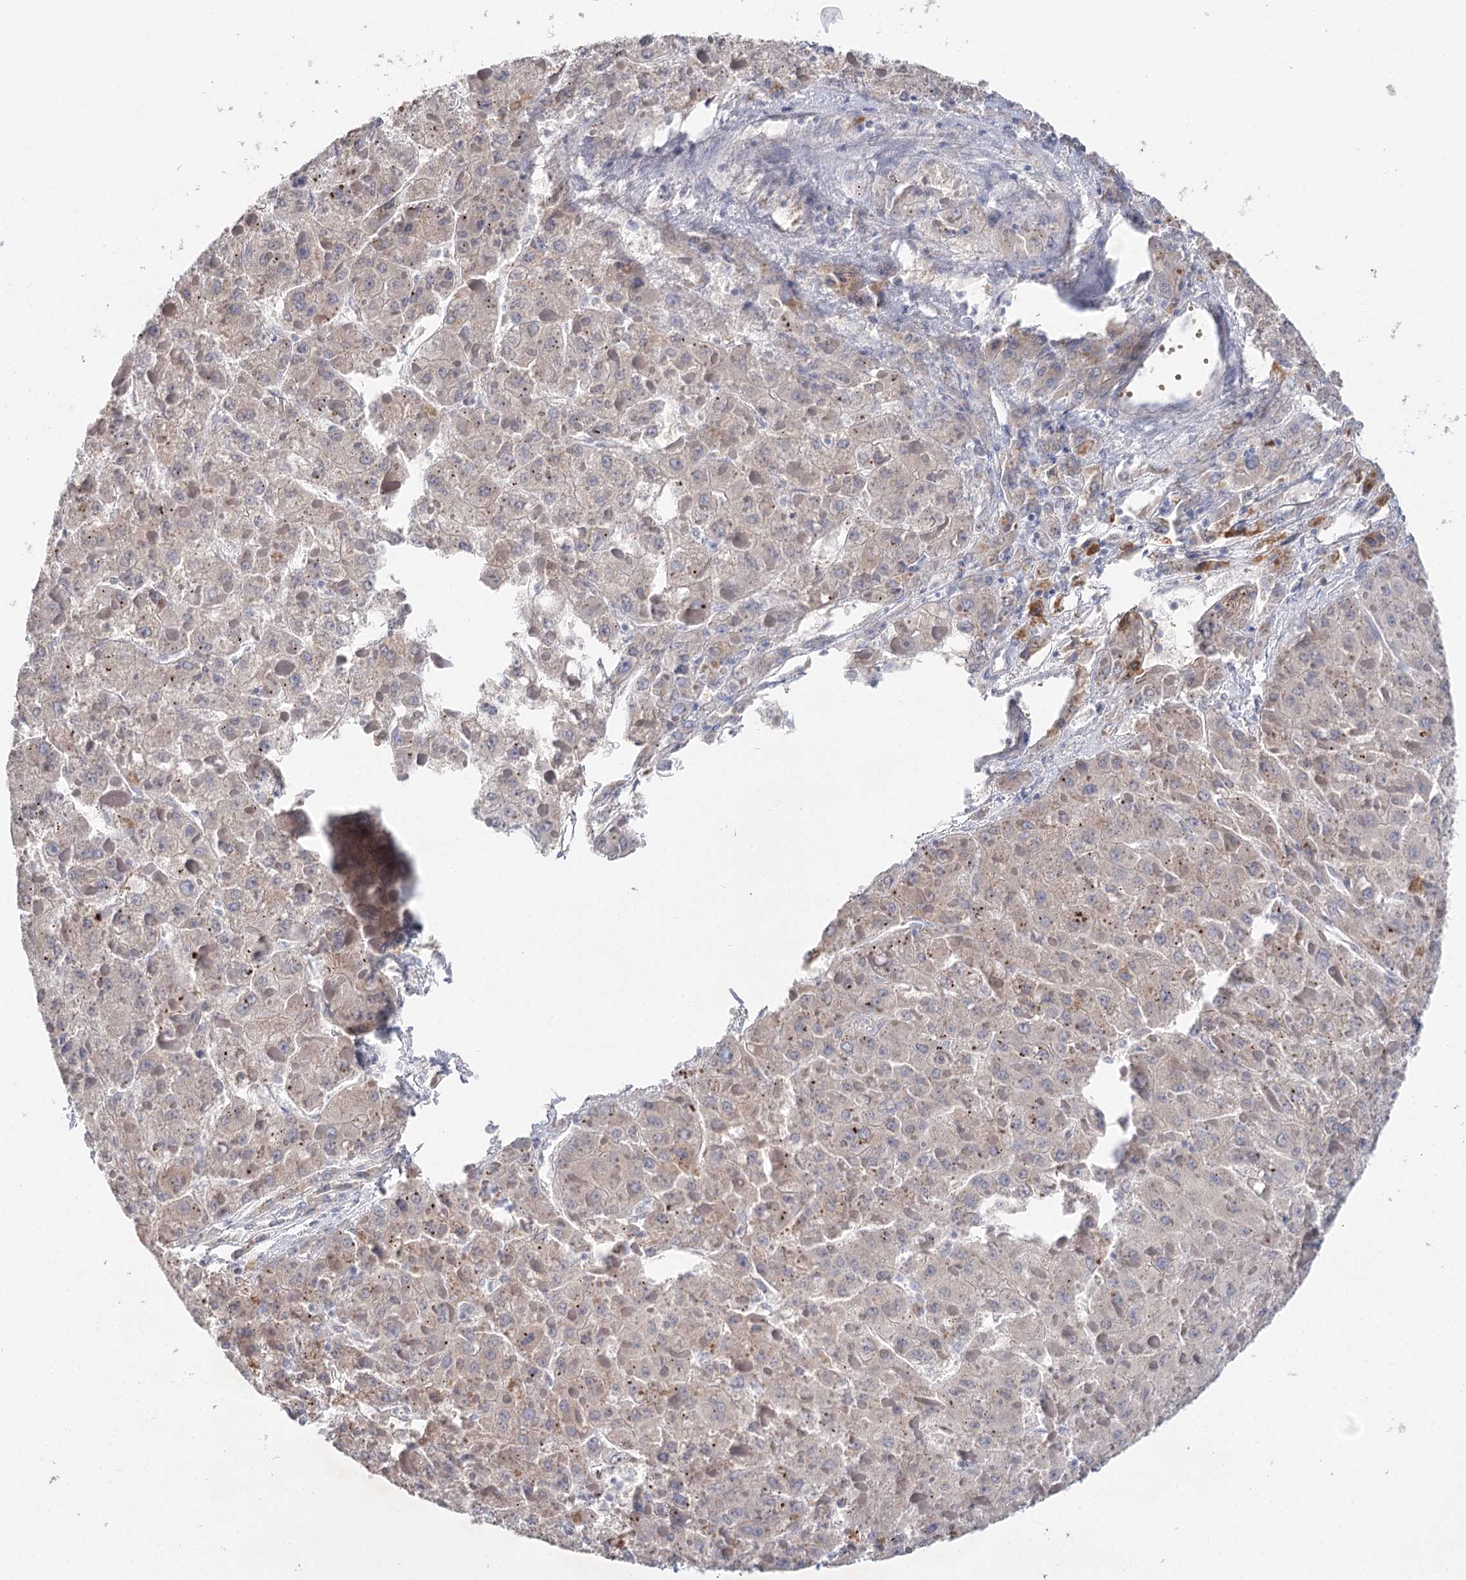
{"staining": {"intensity": "weak", "quantity": ">75%", "location": "cytoplasmic/membranous"}, "tissue": "liver cancer", "cell_type": "Tumor cells", "image_type": "cancer", "snomed": [{"axis": "morphology", "description": "Carcinoma, Hepatocellular, NOS"}, {"axis": "topography", "description": "Liver"}], "caption": "The histopathology image displays immunohistochemical staining of liver hepatocellular carcinoma. There is weak cytoplasmic/membranous positivity is present in approximately >75% of tumor cells.", "gene": "ARHGAP44", "patient": {"sex": "female", "age": 73}}